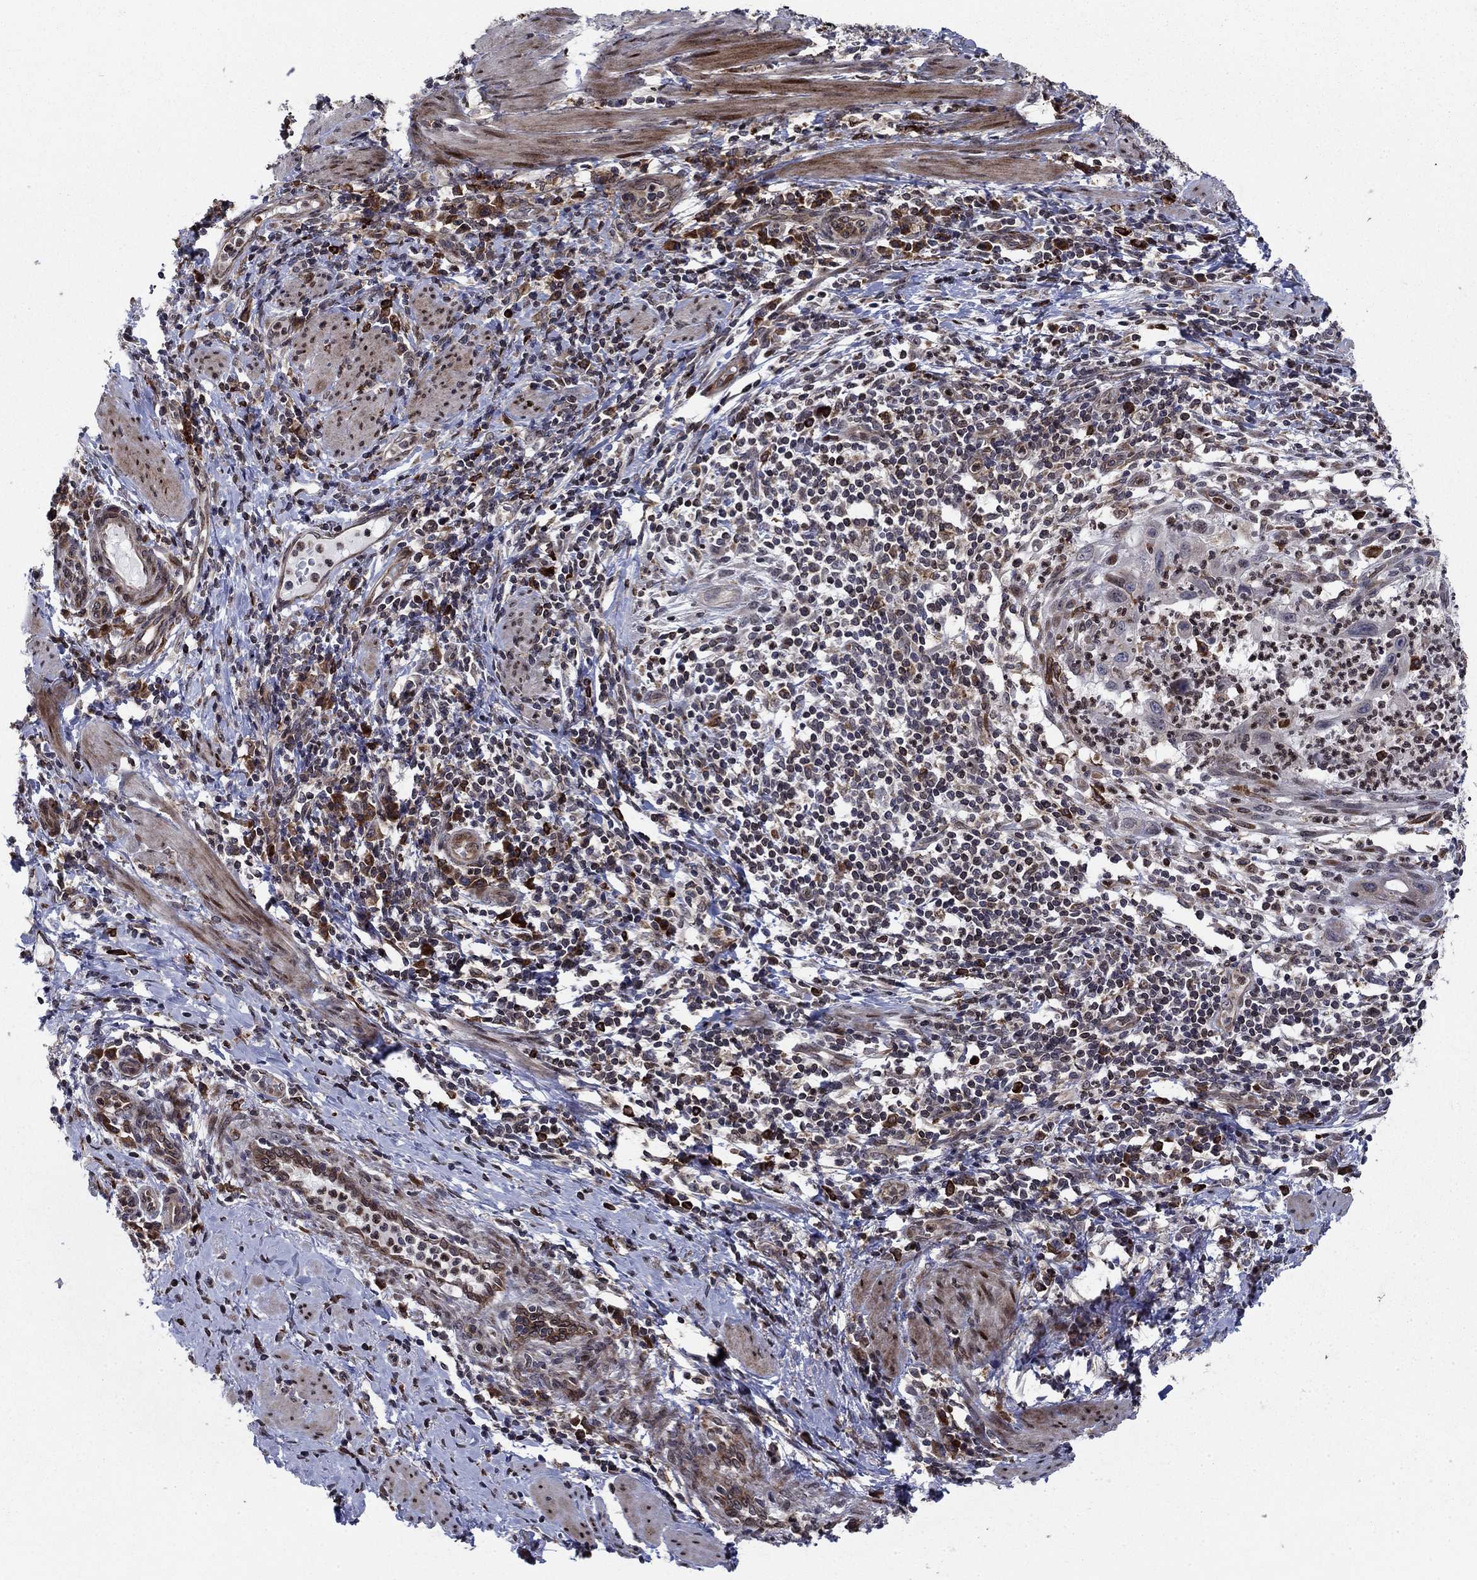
{"staining": {"intensity": "moderate", "quantity": "<25%", "location": "cytoplasmic/membranous"}, "tissue": "cervical cancer", "cell_type": "Tumor cells", "image_type": "cancer", "snomed": [{"axis": "morphology", "description": "Squamous cell carcinoma, NOS"}, {"axis": "topography", "description": "Cervix"}], "caption": "High-magnification brightfield microscopy of squamous cell carcinoma (cervical) stained with DAB (brown) and counterstained with hematoxylin (blue). tumor cells exhibit moderate cytoplasmic/membranous positivity is present in about<25% of cells.", "gene": "DHRS7", "patient": {"sex": "female", "age": 26}}